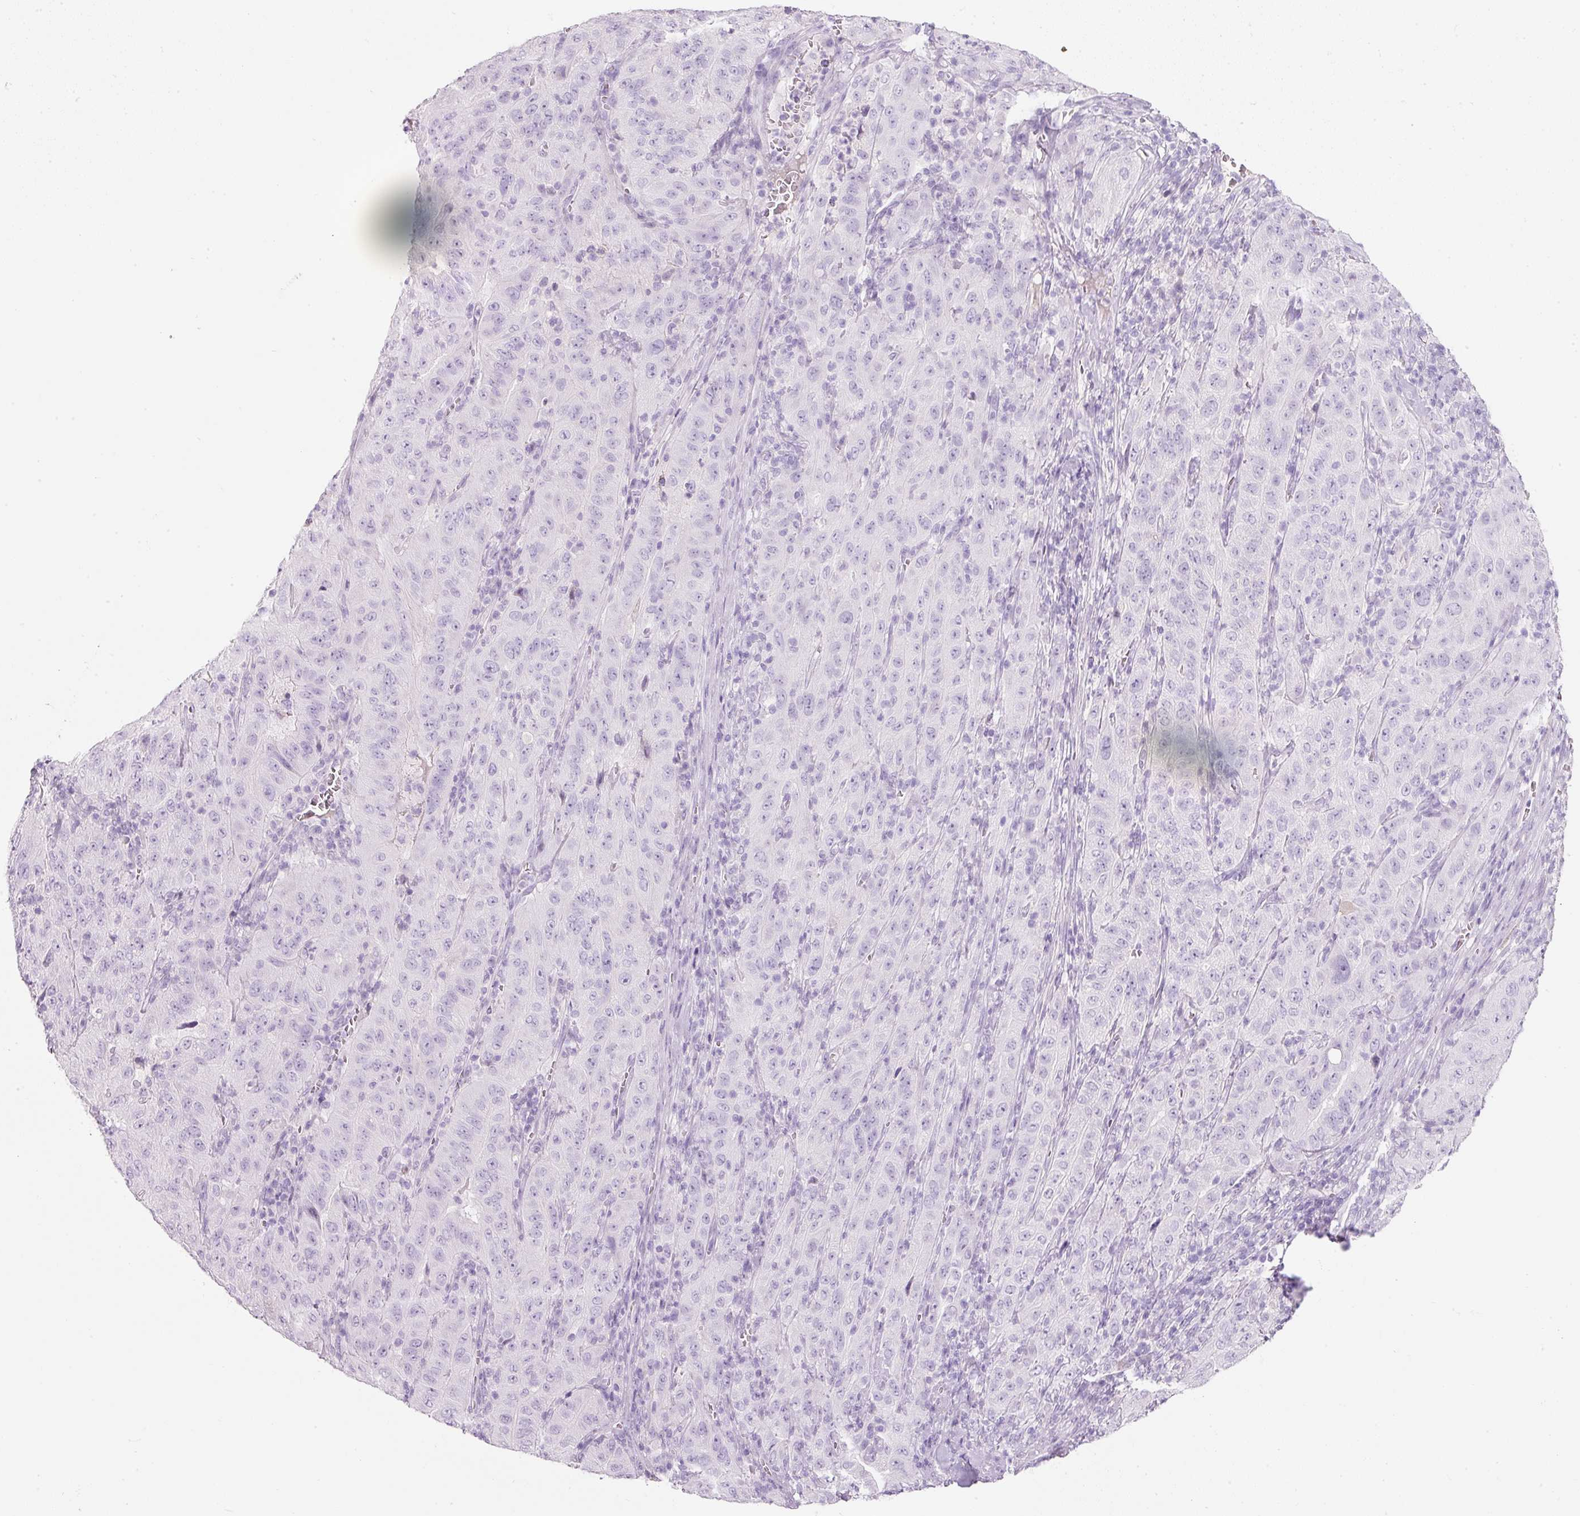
{"staining": {"intensity": "negative", "quantity": "none", "location": "none"}, "tissue": "pancreatic cancer", "cell_type": "Tumor cells", "image_type": "cancer", "snomed": [{"axis": "morphology", "description": "Adenocarcinoma, NOS"}, {"axis": "topography", "description": "Pancreas"}], "caption": "Immunohistochemical staining of human adenocarcinoma (pancreatic) displays no significant staining in tumor cells. The staining was performed using DAB to visualize the protein expression in brown, while the nuclei were stained in blue with hematoxylin (Magnification: 20x).", "gene": "DNM1", "patient": {"sex": "male", "age": 63}}